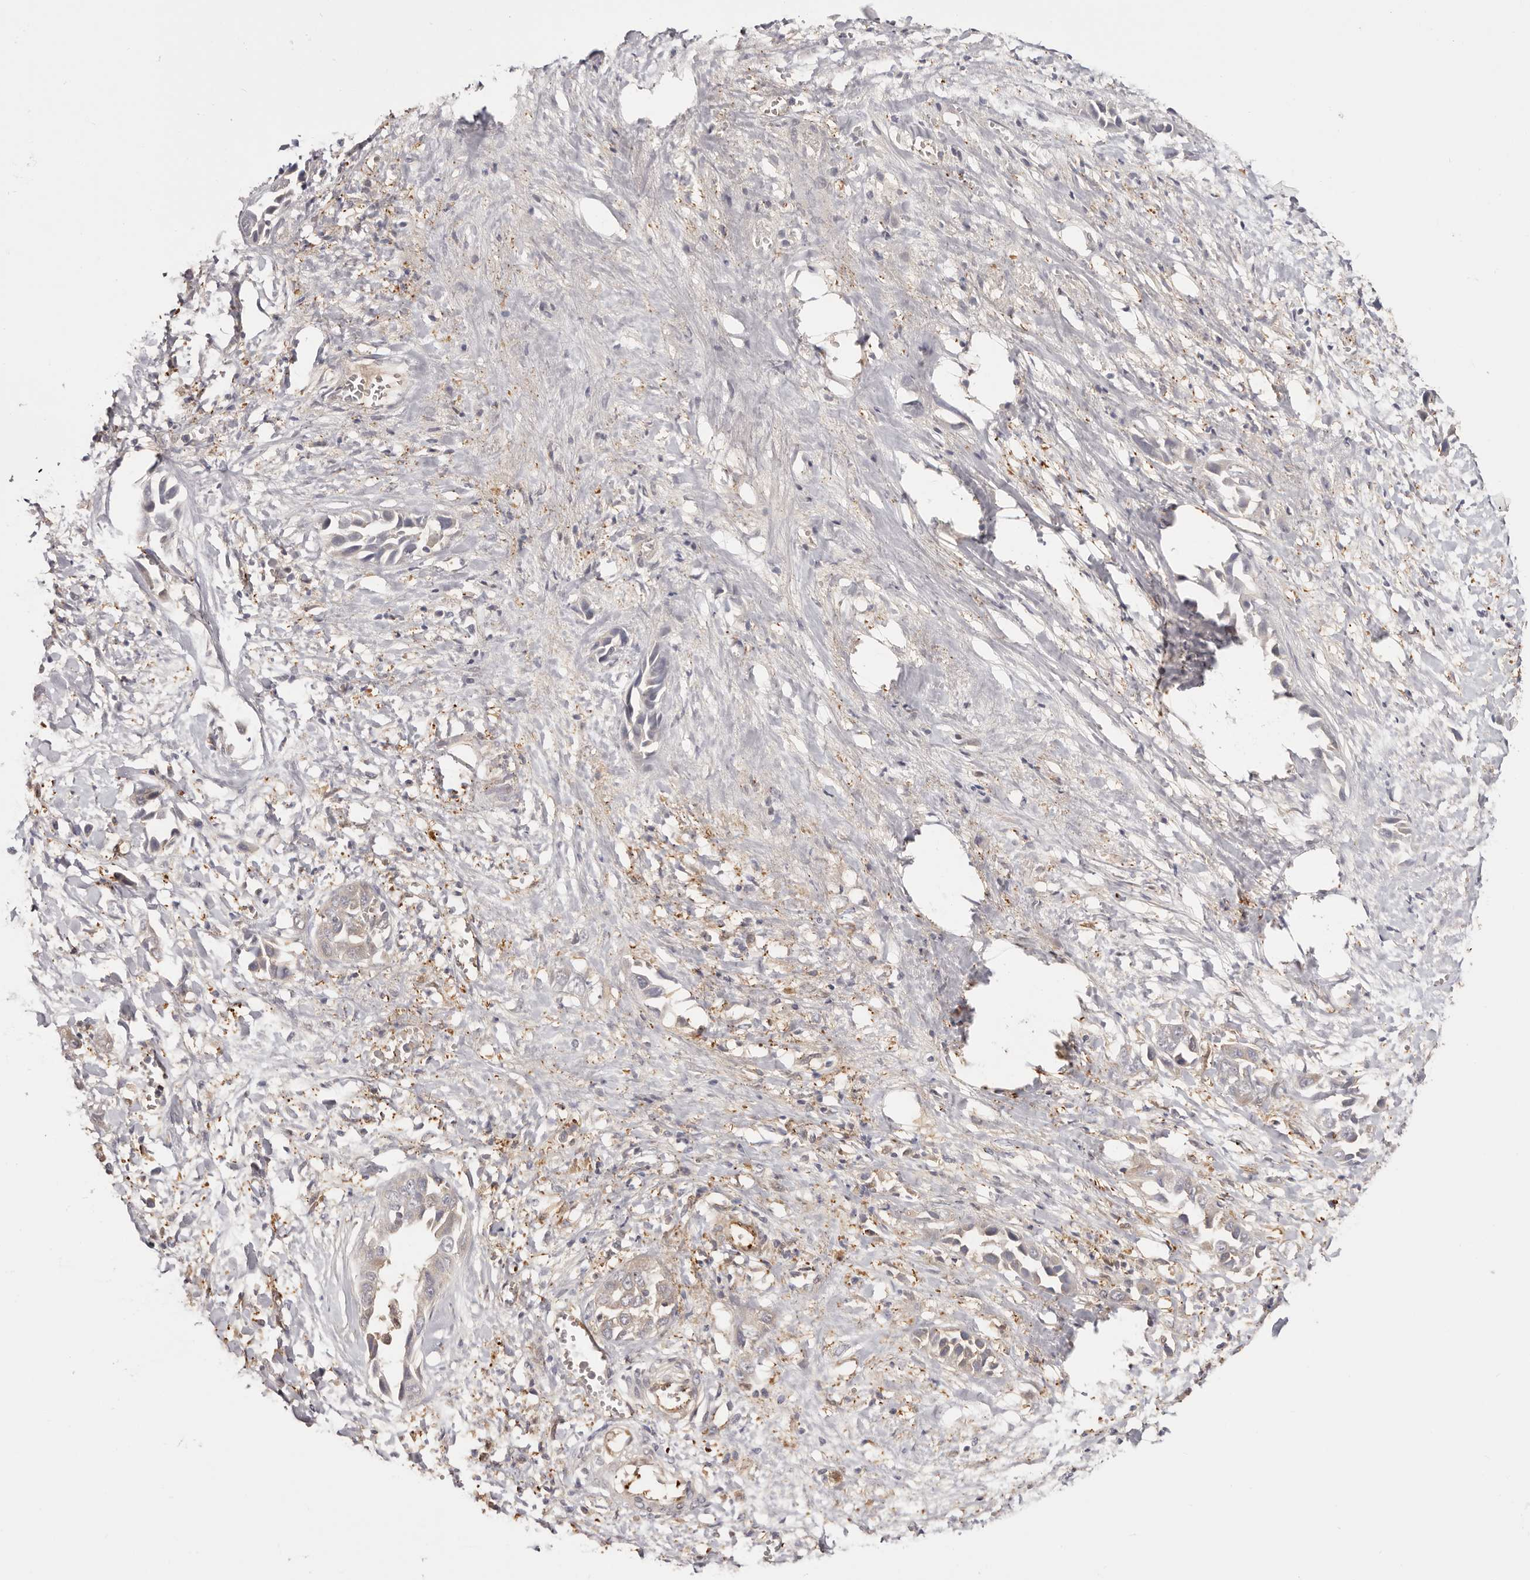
{"staining": {"intensity": "negative", "quantity": "none", "location": "none"}, "tissue": "liver cancer", "cell_type": "Tumor cells", "image_type": "cancer", "snomed": [{"axis": "morphology", "description": "Cholangiocarcinoma"}, {"axis": "topography", "description": "Liver"}], "caption": "Tumor cells show no significant expression in cholangiocarcinoma (liver). Brightfield microscopy of IHC stained with DAB (brown) and hematoxylin (blue), captured at high magnification.", "gene": "LAP3", "patient": {"sex": "female", "age": 52}}